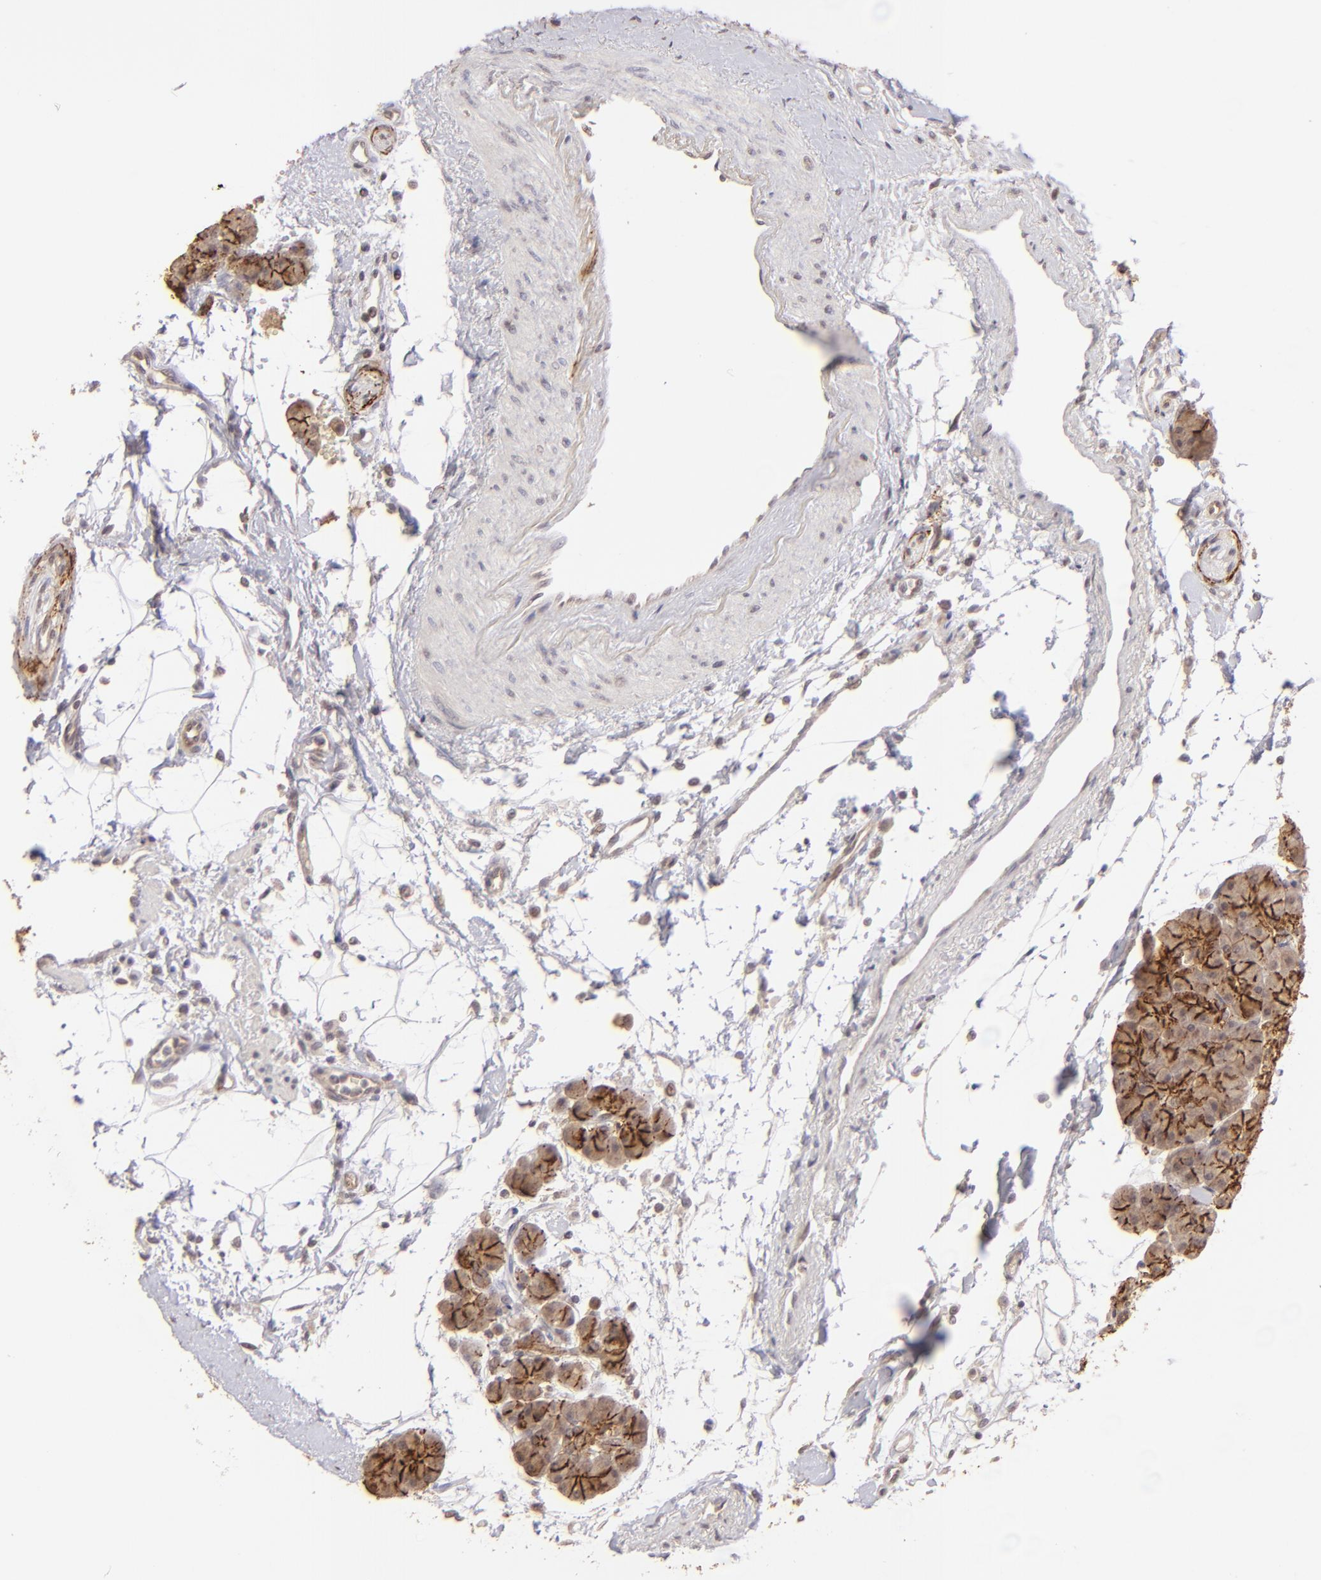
{"staining": {"intensity": "moderate", "quantity": ">75%", "location": "cytoplasmic/membranous"}, "tissue": "pancreas", "cell_type": "Exocrine glandular cells", "image_type": "normal", "snomed": [{"axis": "morphology", "description": "Normal tissue, NOS"}, {"axis": "topography", "description": "Pancreas"}], "caption": "A photomicrograph showing moderate cytoplasmic/membranous staining in approximately >75% of exocrine glandular cells in unremarkable pancreas, as visualized by brown immunohistochemical staining.", "gene": "CLDN1", "patient": {"sex": "male", "age": 66}}